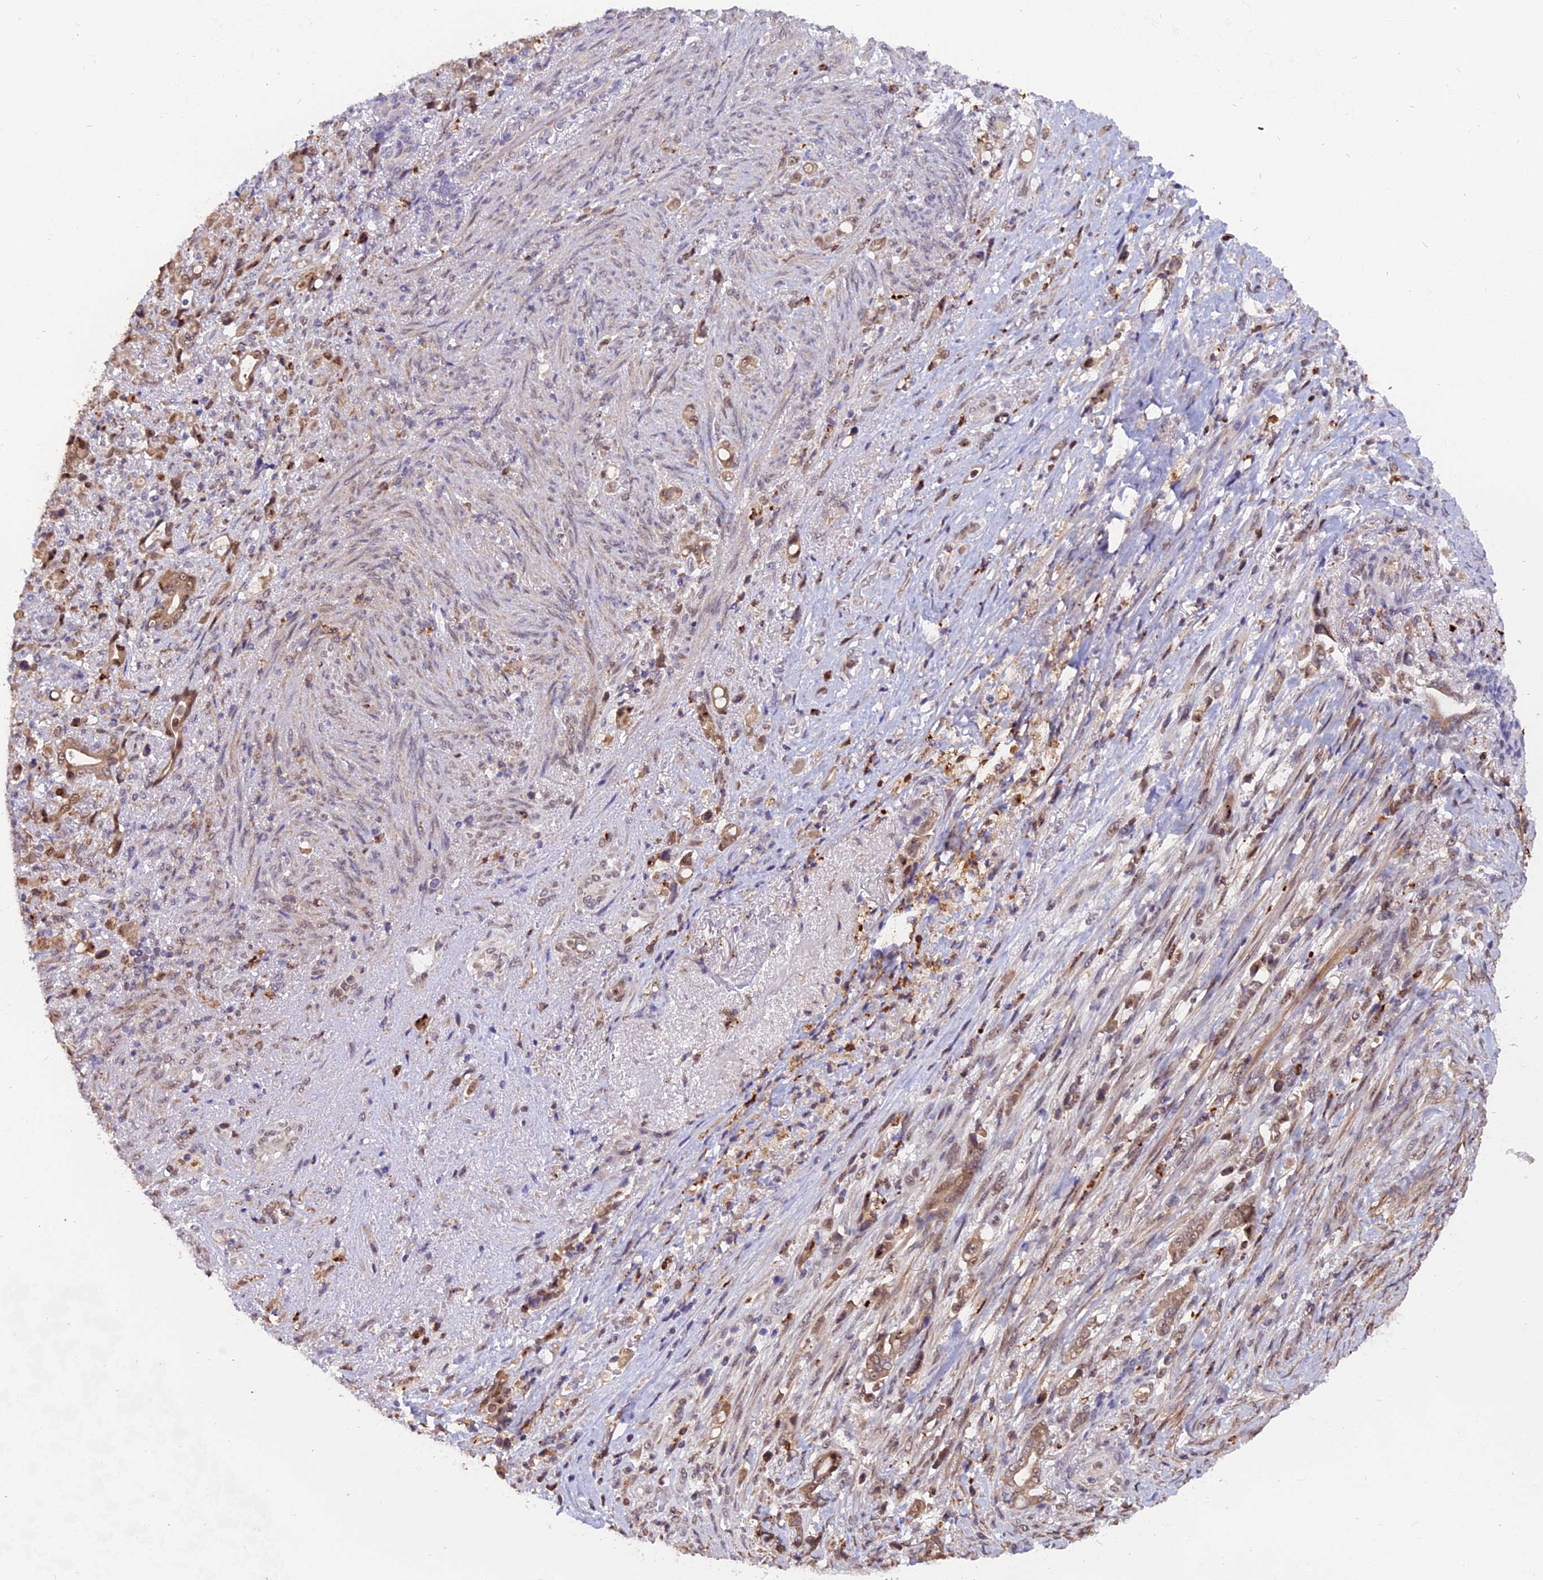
{"staining": {"intensity": "moderate", "quantity": ">75%", "location": "cytoplasmic/membranous,nuclear"}, "tissue": "stomach cancer", "cell_type": "Tumor cells", "image_type": "cancer", "snomed": [{"axis": "morphology", "description": "Normal tissue, NOS"}, {"axis": "morphology", "description": "Adenocarcinoma, NOS"}, {"axis": "topography", "description": "Stomach"}], "caption": "About >75% of tumor cells in human stomach cancer (adenocarcinoma) display moderate cytoplasmic/membranous and nuclear protein expression as visualized by brown immunohistochemical staining.", "gene": "FAM118B", "patient": {"sex": "female", "age": 79}}